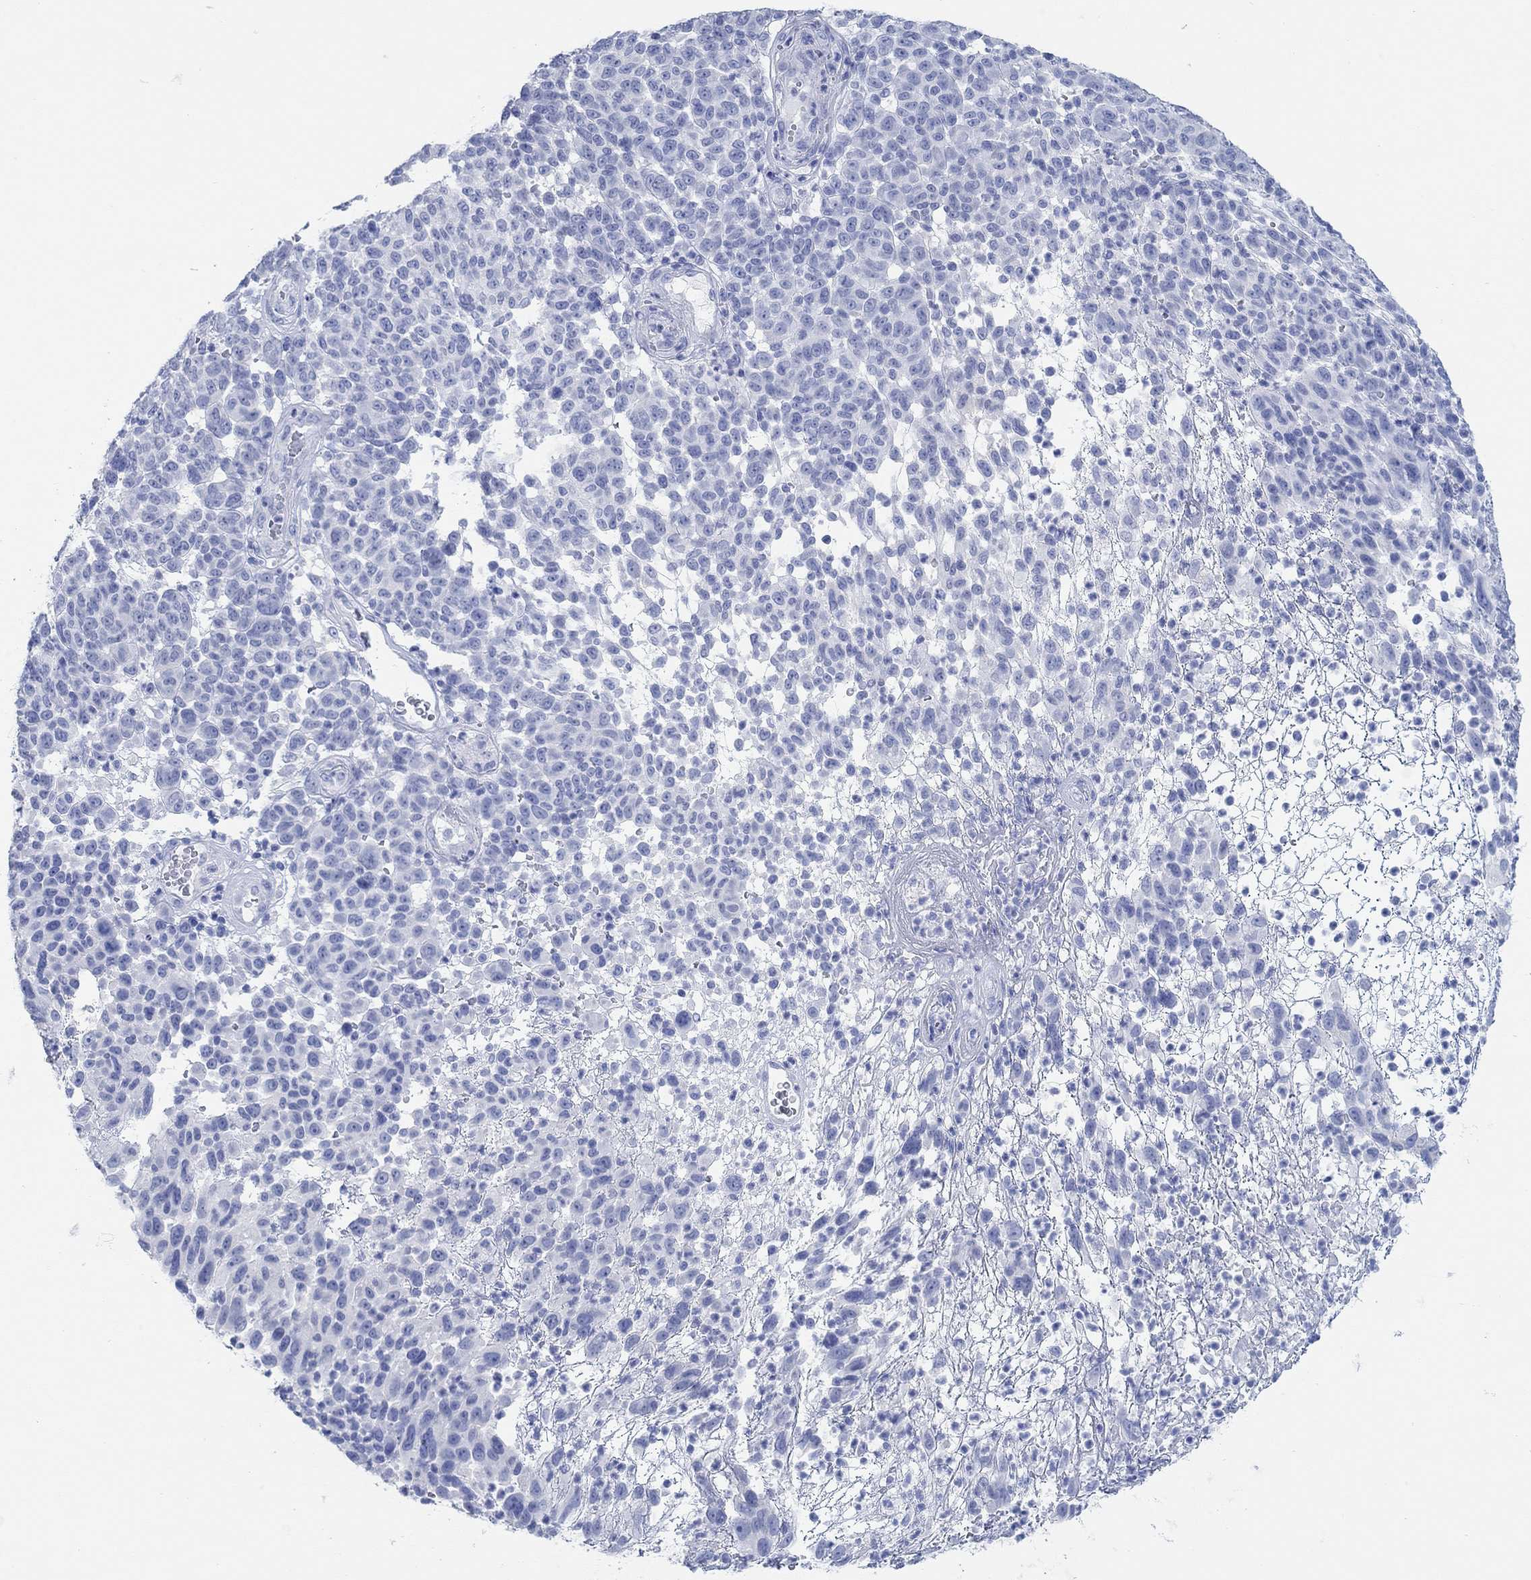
{"staining": {"intensity": "negative", "quantity": "none", "location": "none"}, "tissue": "melanoma", "cell_type": "Tumor cells", "image_type": "cancer", "snomed": [{"axis": "morphology", "description": "Malignant melanoma, NOS"}, {"axis": "topography", "description": "Skin"}], "caption": "Tumor cells show no significant staining in melanoma.", "gene": "AK8", "patient": {"sex": "male", "age": 59}}